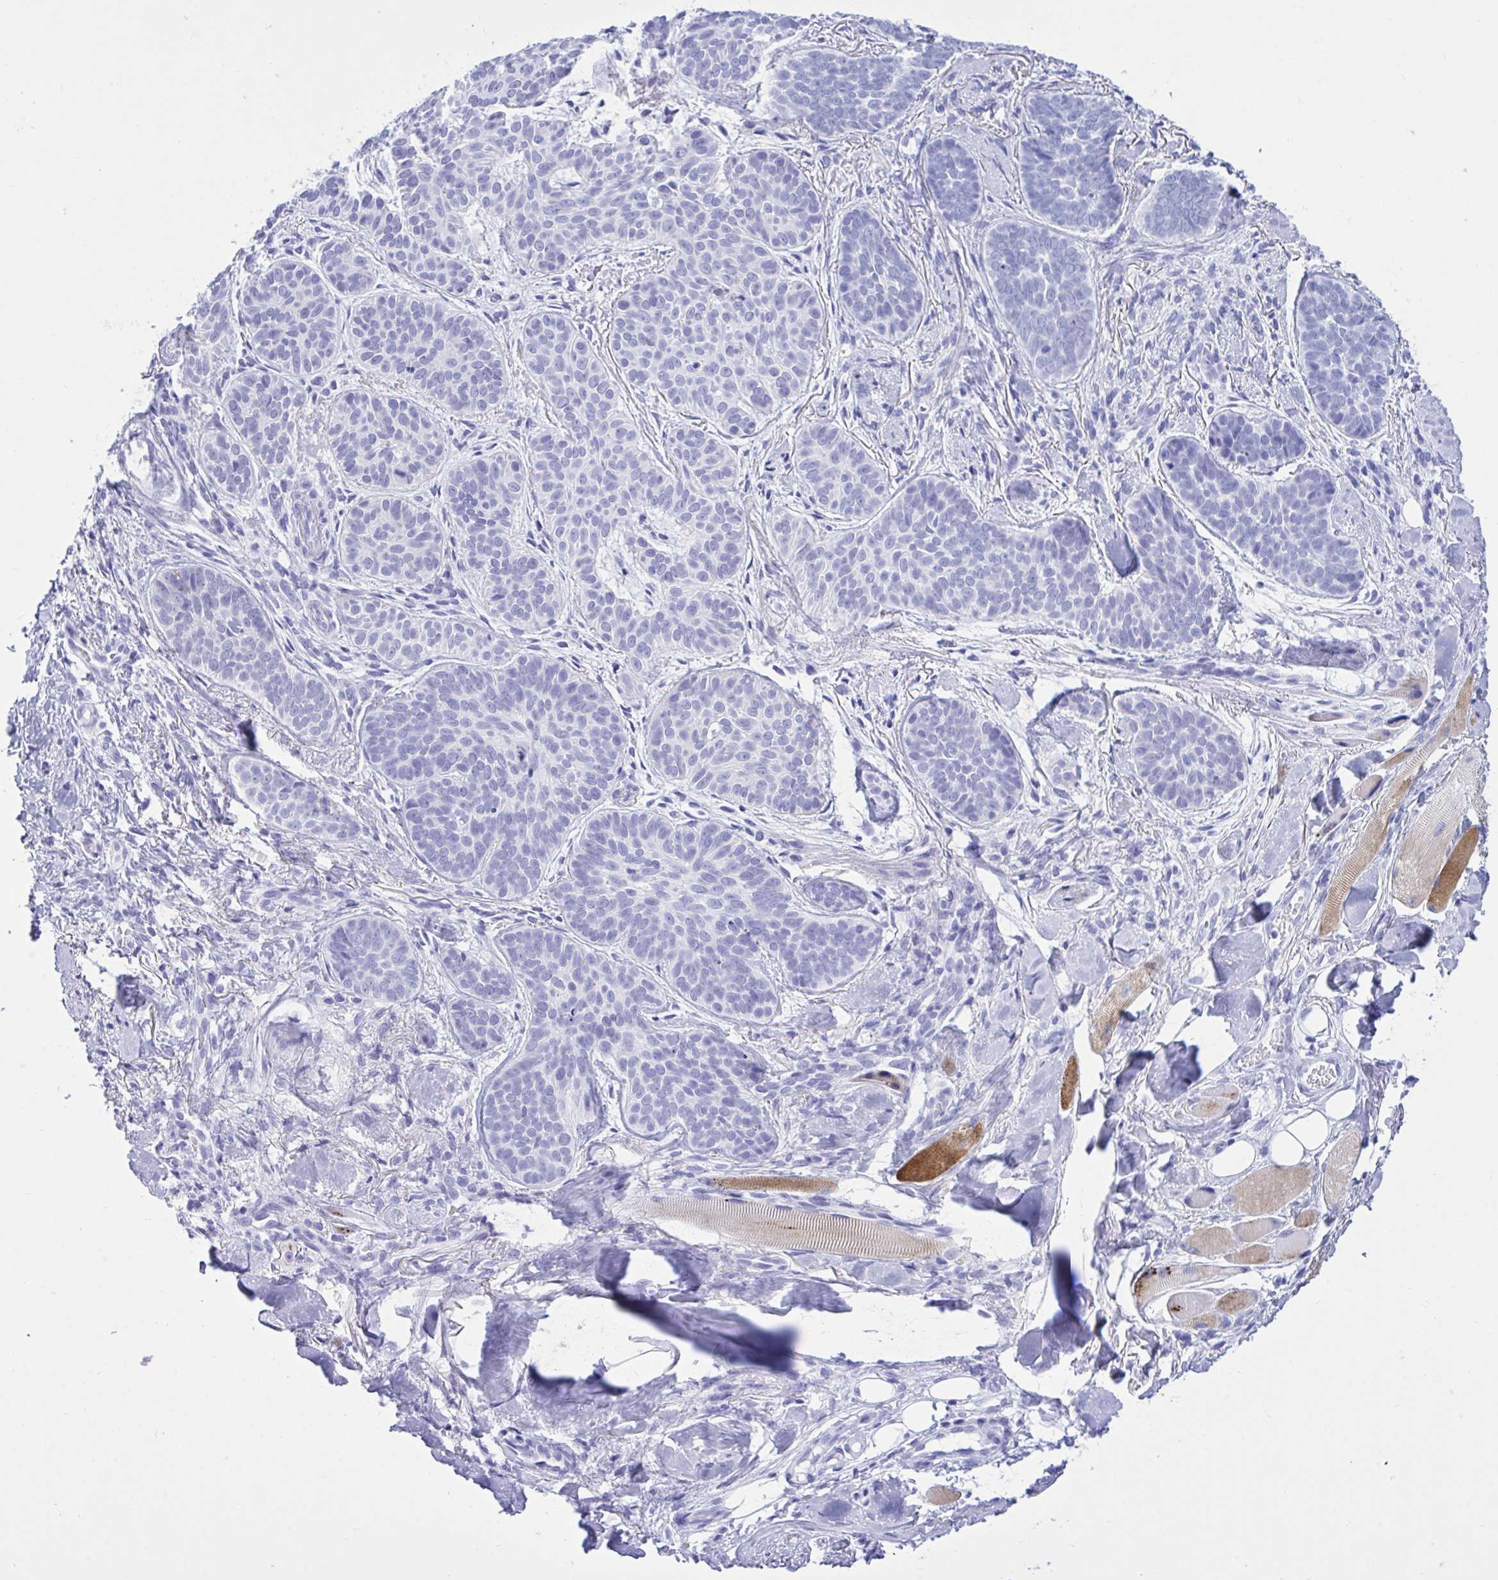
{"staining": {"intensity": "negative", "quantity": "none", "location": "none"}, "tissue": "skin cancer", "cell_type": "Tumor cells", "image_type": "cancer", "snomed": [{"axis": "morphology", "description": "Basal cell carcinoma"}, {"axis": "topography", "description": "Skin"}, {"axis": "topography", "description": "Skin of nose"}], "caption": "Tumor cells show no significant expression in skin basal cell carcinoma.", "gene": "BEX5", "patient": {"sex": "female", "age": 81}}